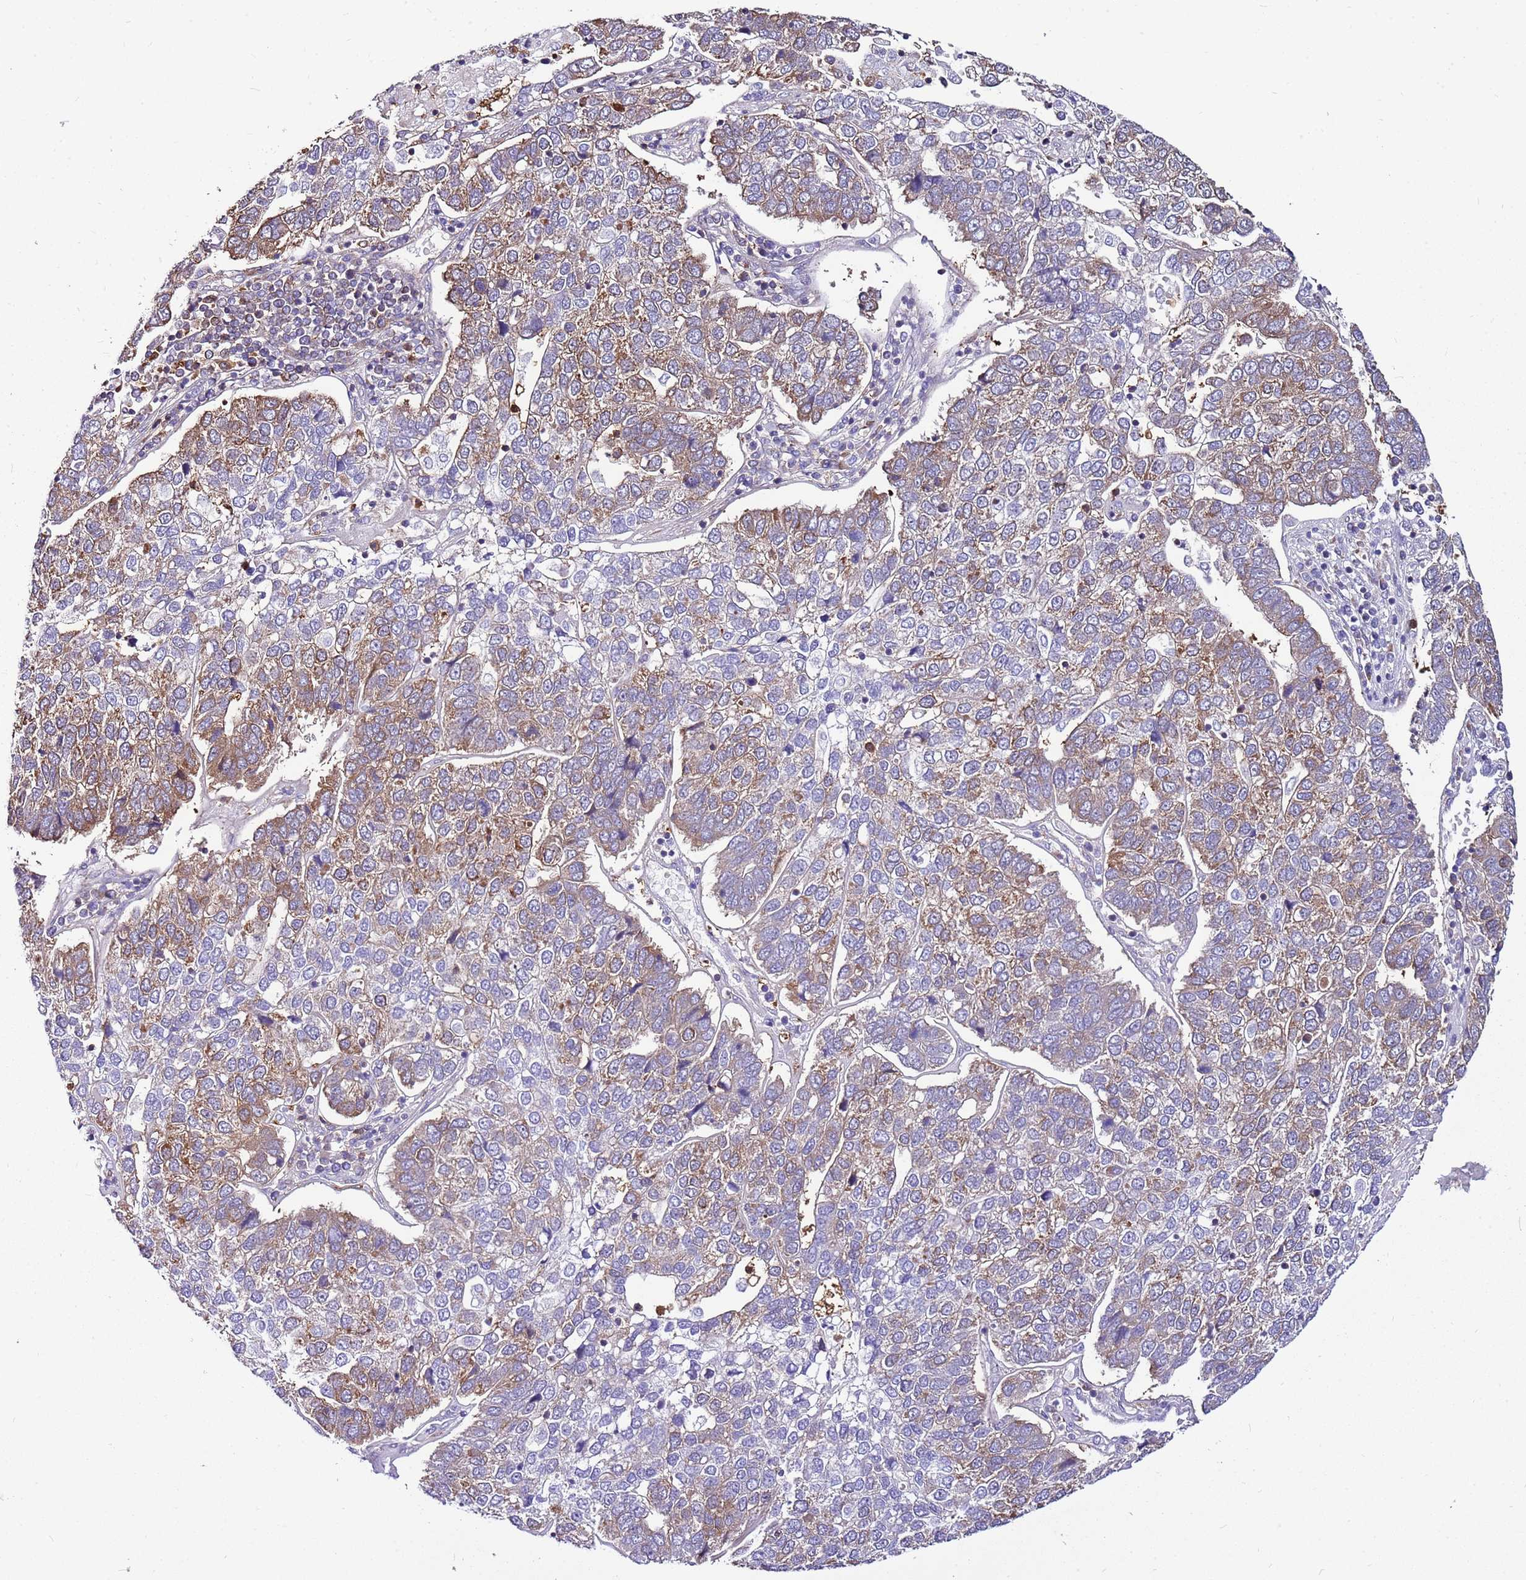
{"staining": {"intensity": "moderate", "quantity": "25%-75%", "location": "cytoplasmic/membranous"}, "tissue": "pancreatic cancer", "cell_type": "Tumor cells", "image_type": "cancer", "snomed": [{"axis": "morphology", "description": "Adenocarcinoma, NOS"}, {"axis": "topography", "description": "Pancreas"}], "caption": "DAB immunohistochemical staining of human pancreatic adenocarcinoma reveals moderate cytoplasmic/membranous protein positivity in about 25%-75% of tumor cells. (IHC, brightfield microscopy, high magnification).", "gene": "ATXN2L", "patient": {"sex": "female", "age": 61}}